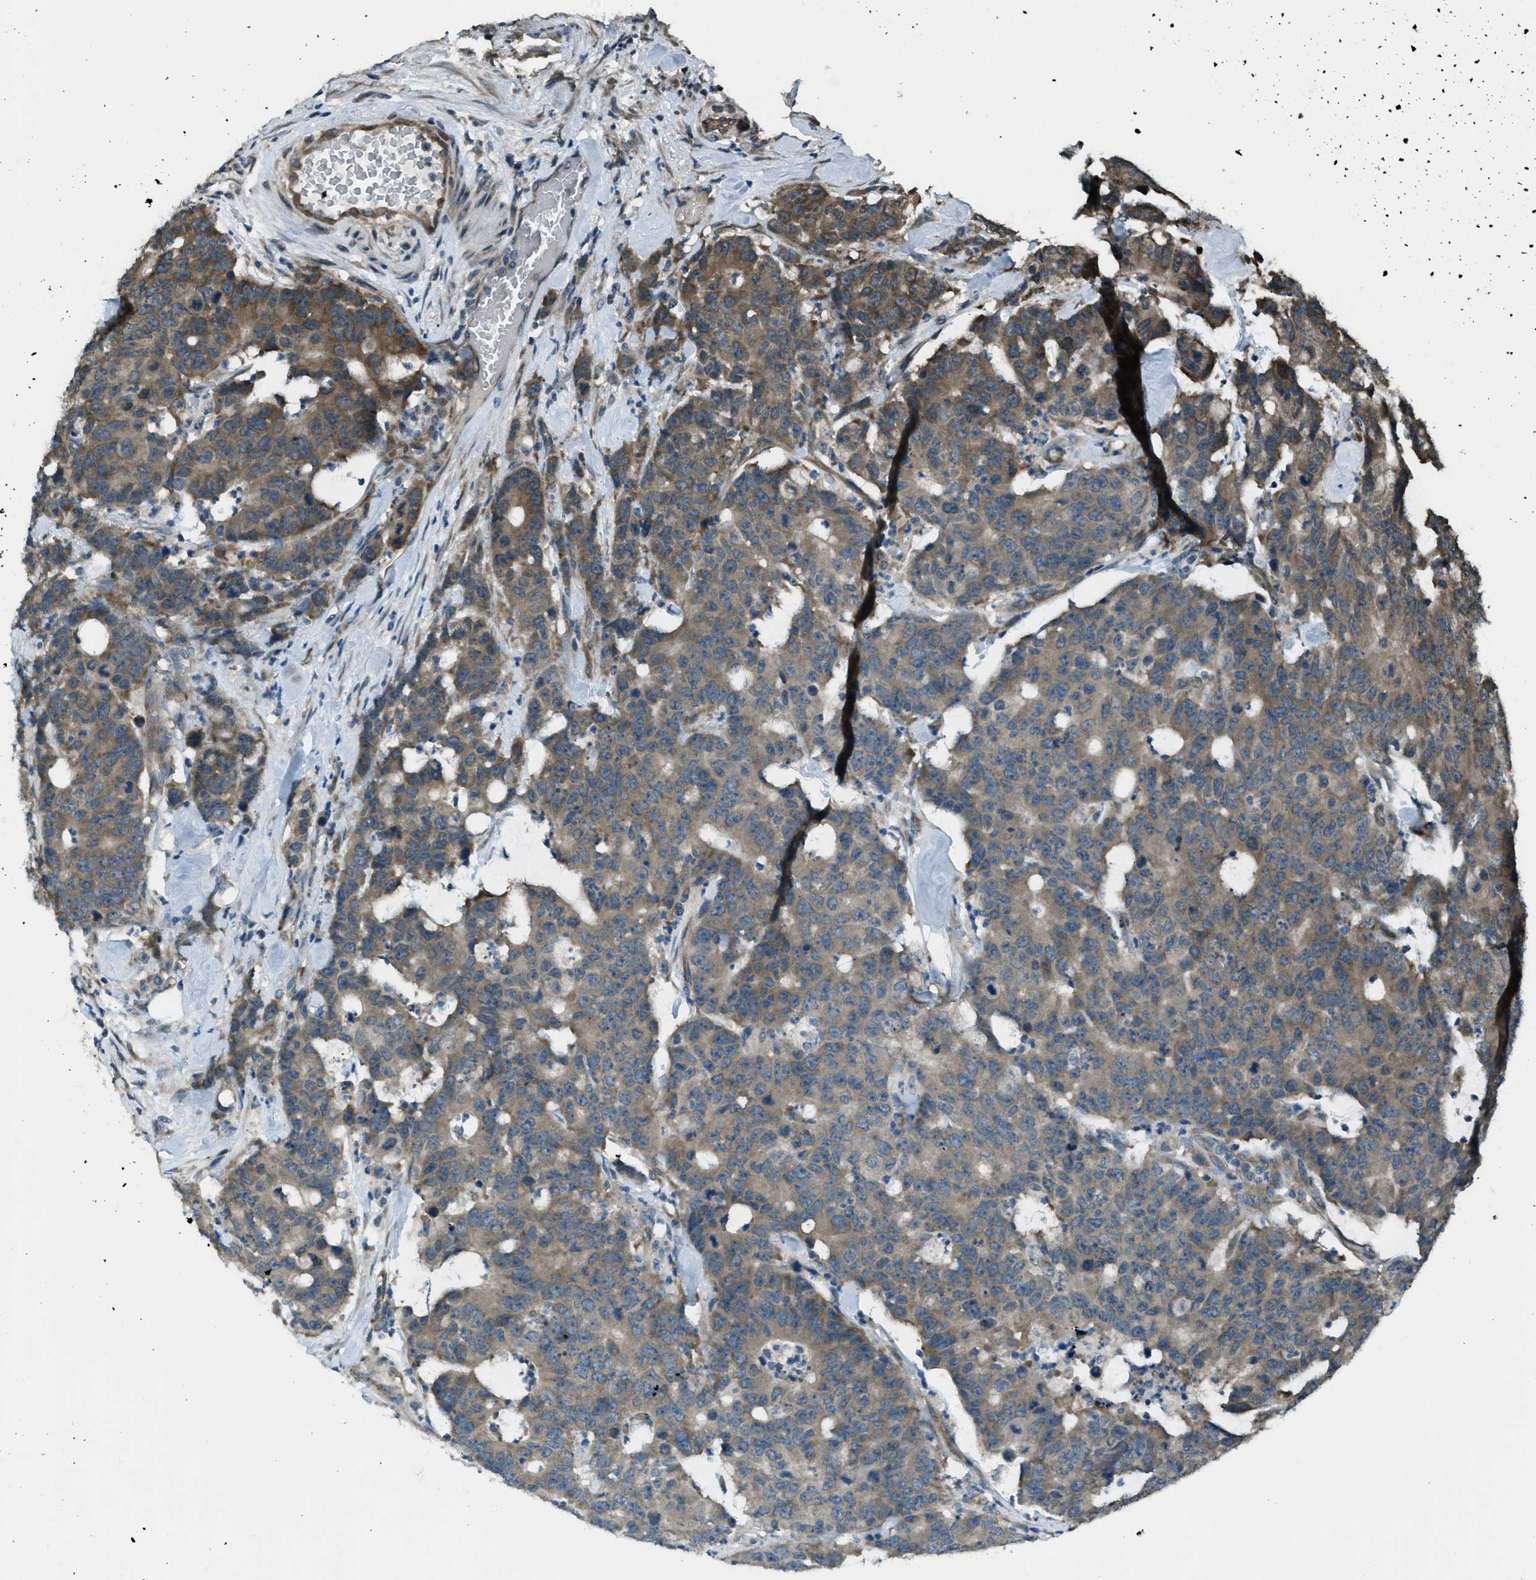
{"staining": {"intensity": "moderate", "quantity": "25%-75%", "location": "cytoplasmic/membranous"}, "tissue": "colorectal cancer", "cell_type": "Tumor cells", "image_type": "cancer", "snomed": [{"axis": "morphology", "description": "Adenocarcinoma, NOS"}, {"axis": "topography", "description": "Colon"}], "caption": "Colorectal adenocarcinoma tissue demonstrates moderate cytoplasmic/membranous positivity in about 25%-75% of tumor cells", "gene": "ASAP2", "patient": {"sex": "female", "age": 86}}